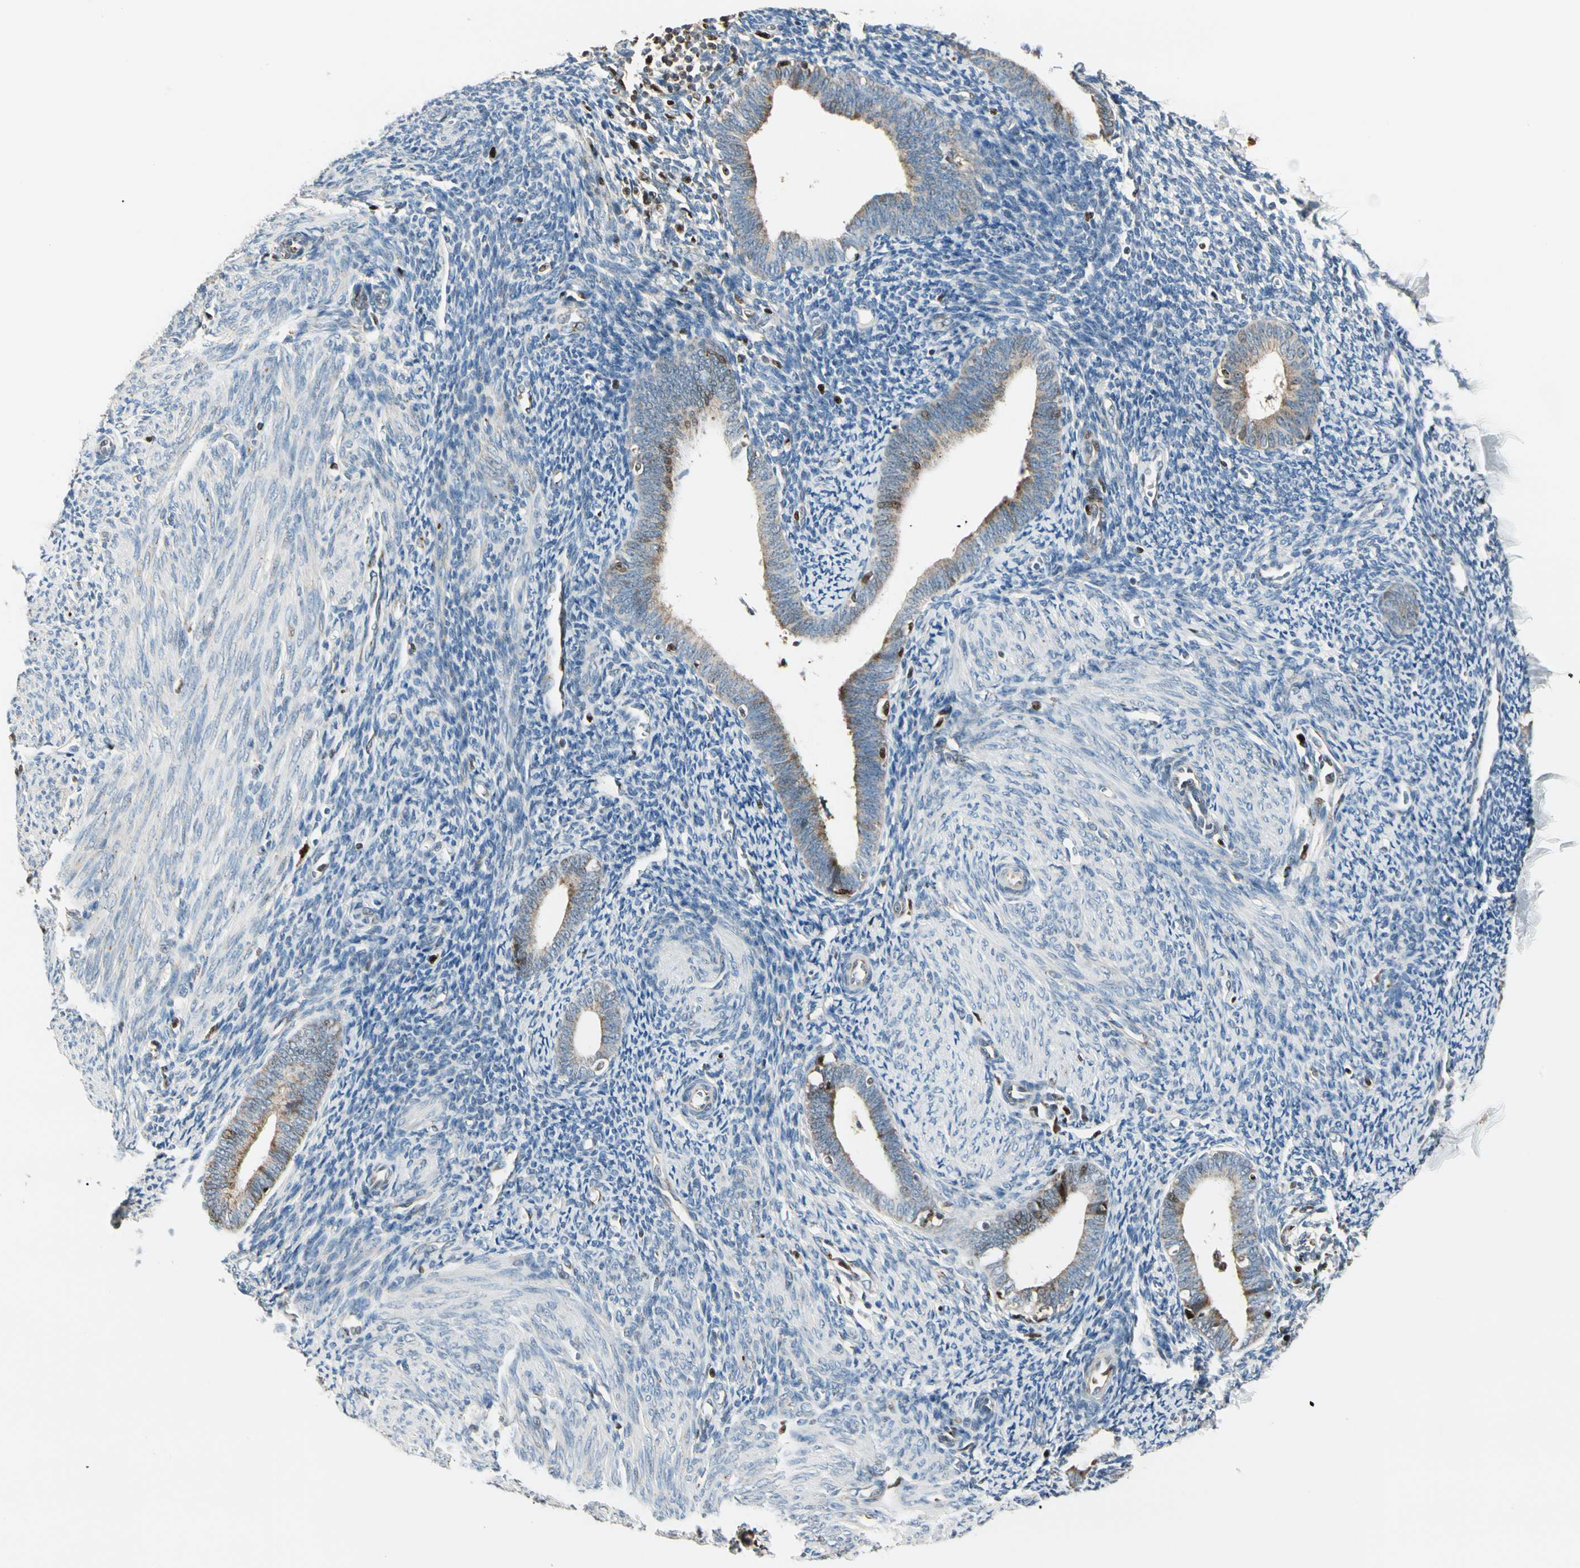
{"staining": {"intensity": "strong", "quantity": "25%-75%", "location": "cytoplasmic/membranous,nuclear"}, "tissue": "endometrium", "cell_type": "Cells in endometrial stroma", "image_type": "normal", "snomed": [{"axis": "morphology", "description": "Normal tissue, NOS"}, {"axis": "topography", "description": "Smooth muscle"}, {"axis": "topography", "description": "Endometrium"}], "caption": "Cells in endometrial stroma exhibit strong cytoplasmic/membranous,nuclear positivity in about 25%-75% of cells in normal endometrium.", "gene": "IP6K2", "patient": {"sex": "female", "age": 57}}